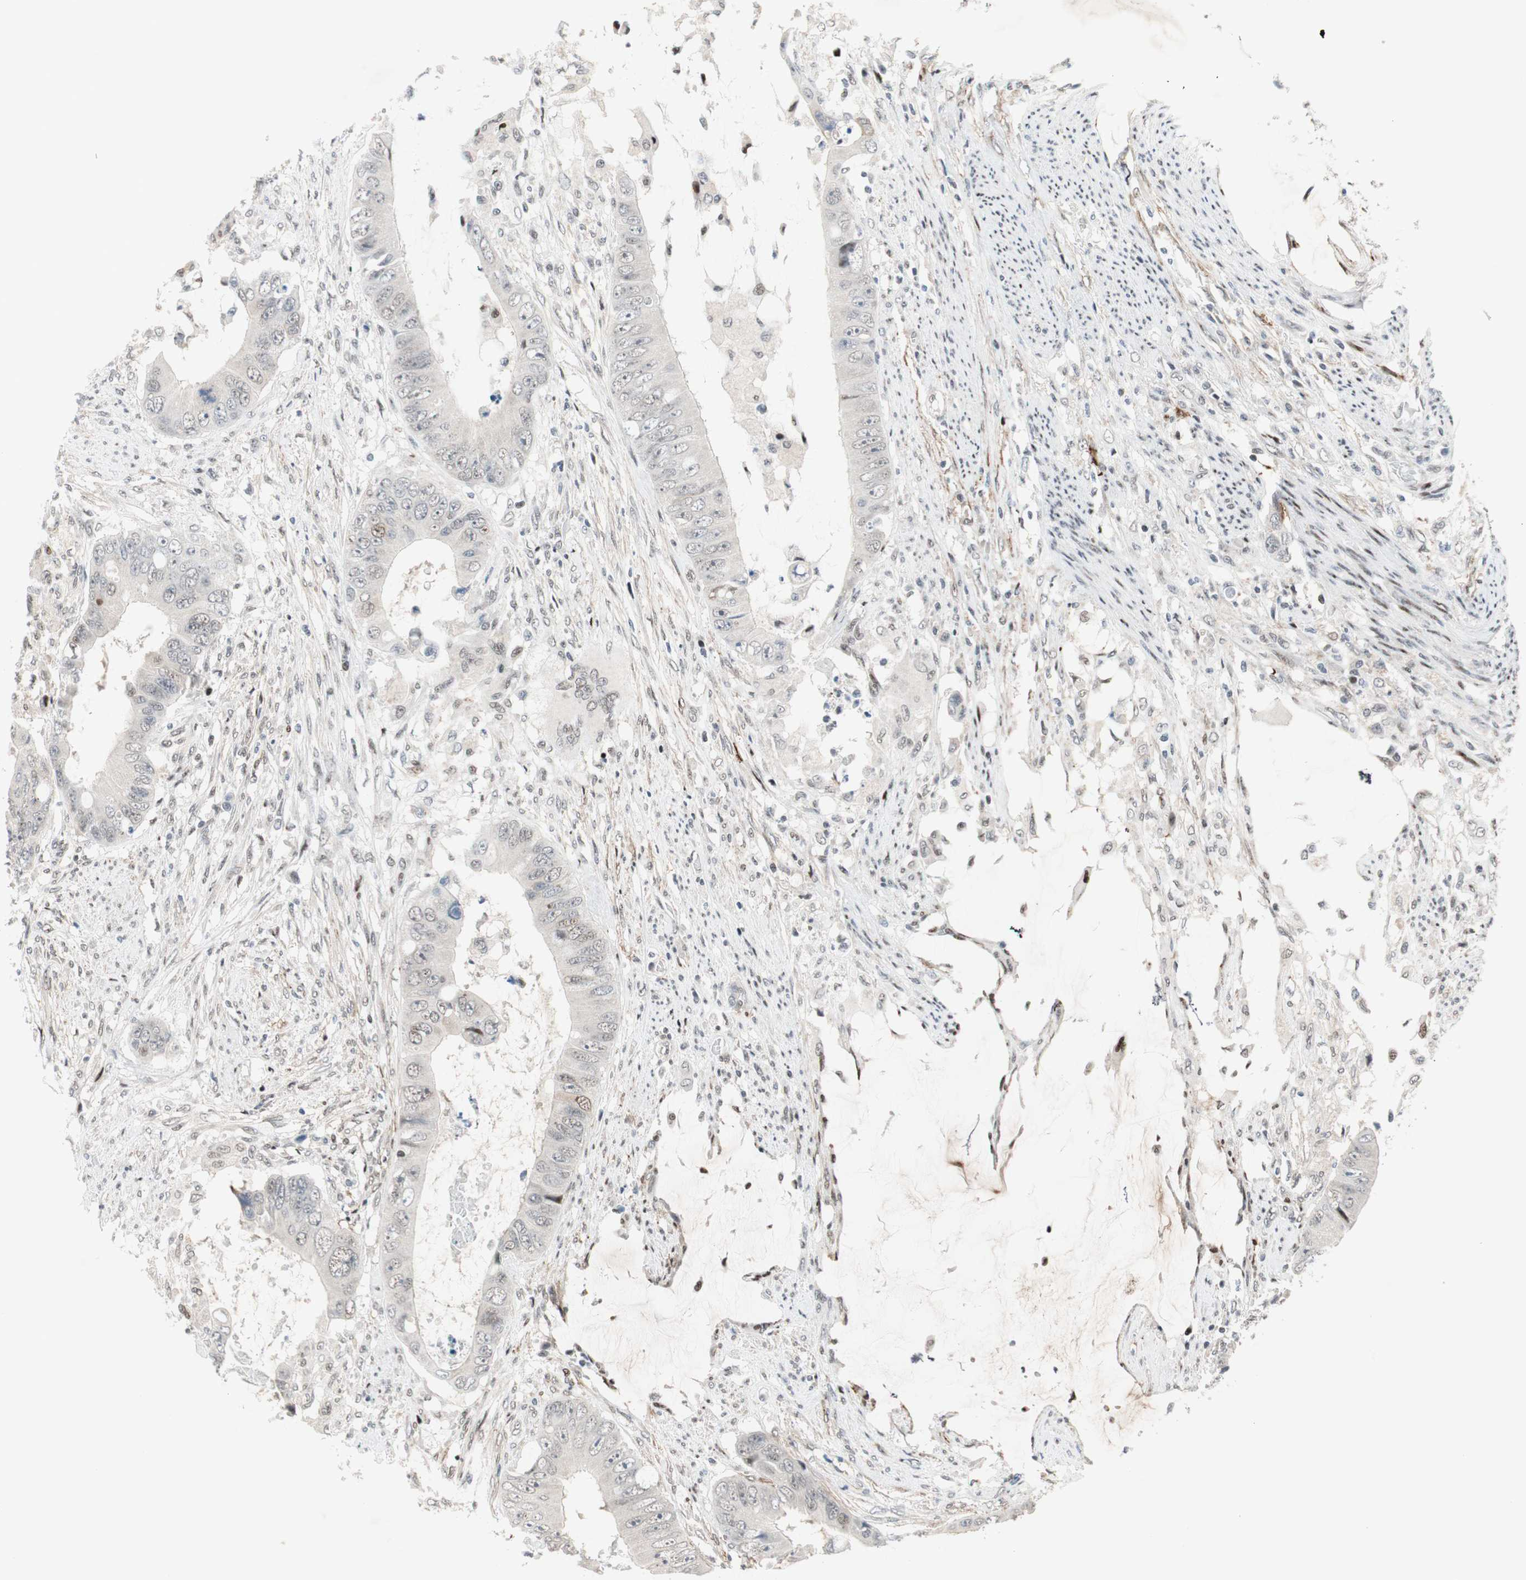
{"staining": {"intensity": "weak", "quantity": "<25%", "location": "nuclear"}, "tissue": "colorectal cancer", "cell_type": "Tumor cells", "image_type": "cancer", "snomed": [{"axis": "morphology", "description": "Adenocarcinoma, NOS"}, {"axis": "topography", "description": "Rectum"}], "caption": "There is no significant positivity in tumor cells of colorectal cancer.", "gene": "FBXO44", "patient": {"sex": "female", "age": 77}}